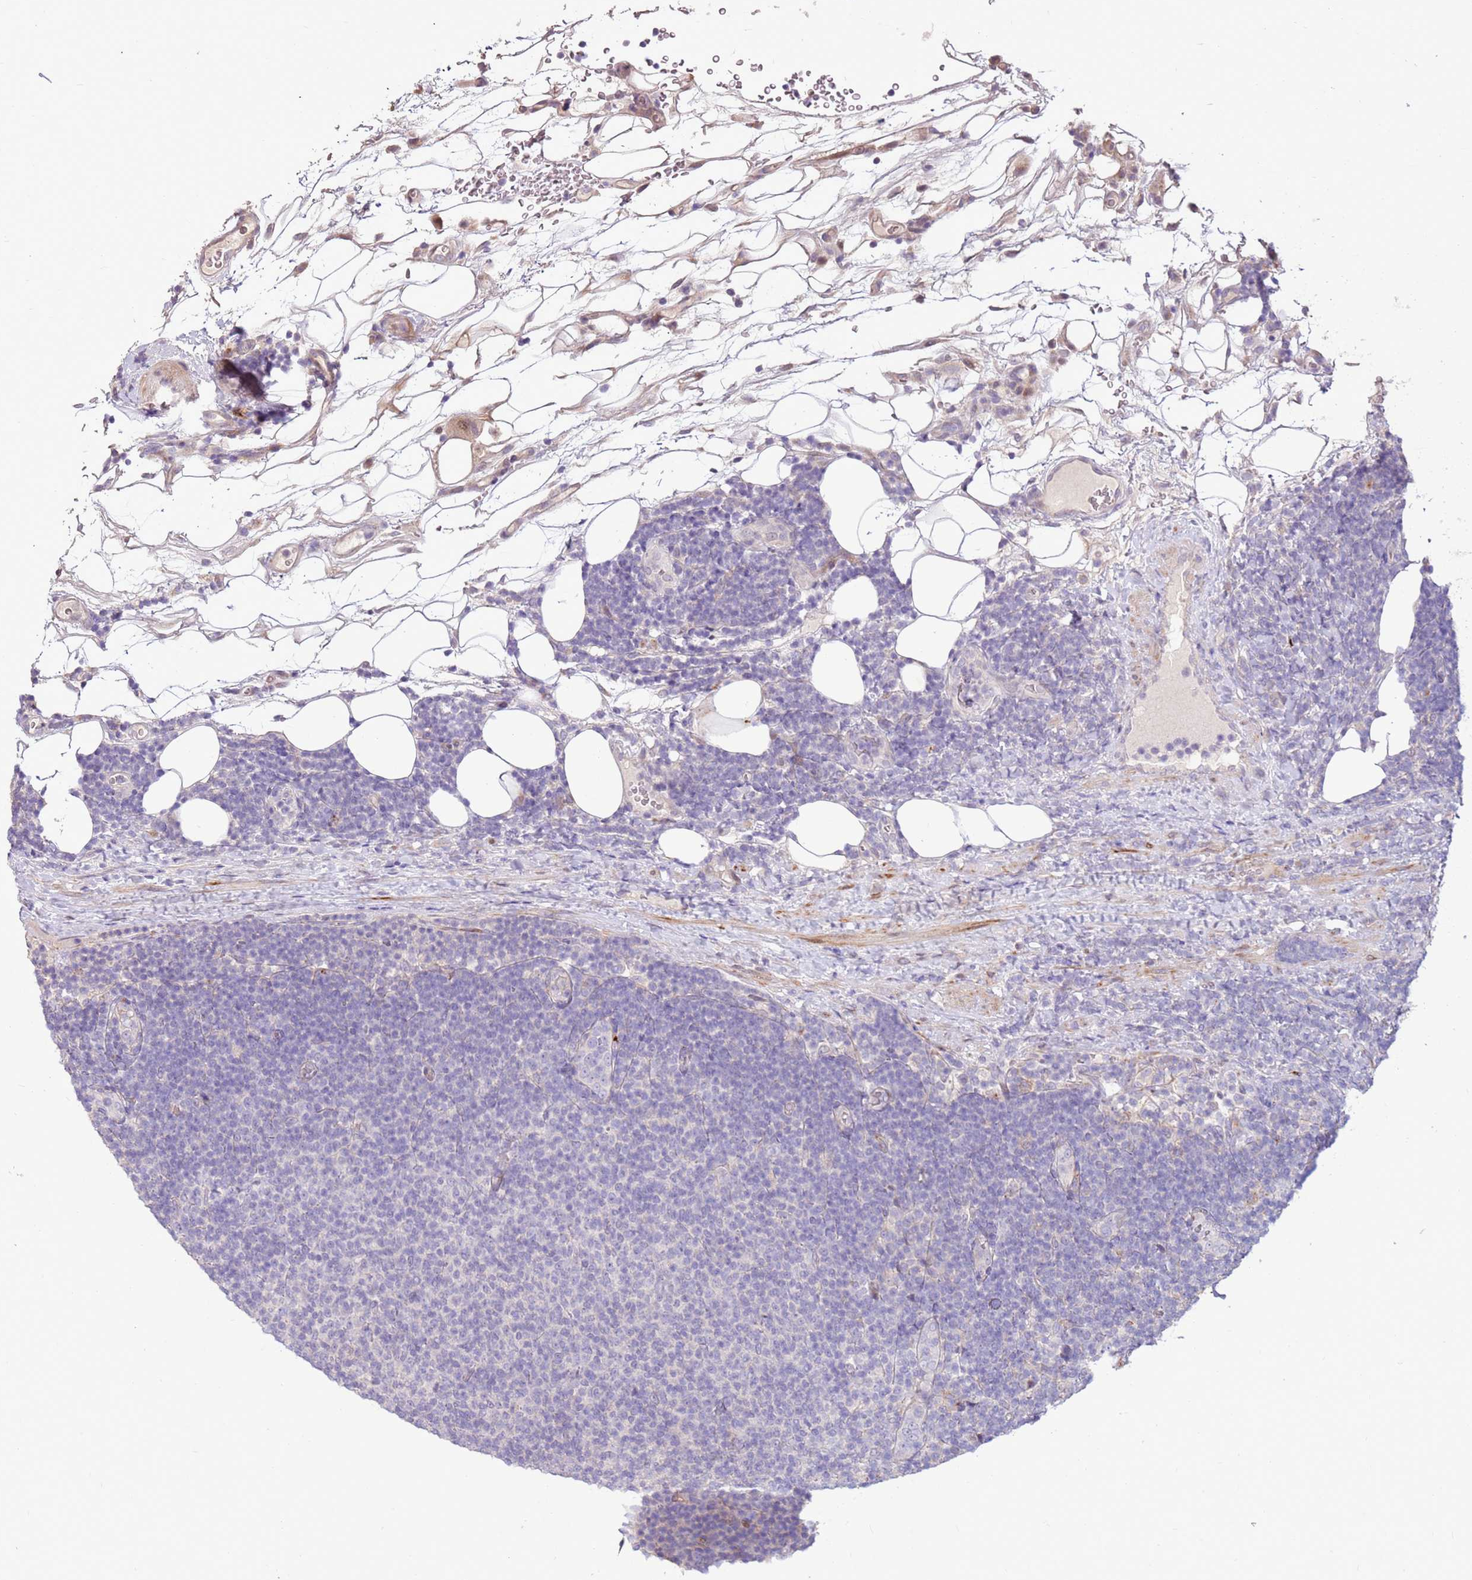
{"staining": {"intensity": "negative", "quantity": "none", "location": "none"}, "tissue": "lymphoma", "cell_type": "Tumor cells", "image_type": "cancer", "snomed": [{"axis": "morphology", "description": "Malignant lymphoma, non-Hodgkin's type, Low grade"}, {"axis": "topography", "description": "Lymph node"}], "caption": "Protein analysis of lymphoma exhibits no significant staining in tumor cells.", "gene": "LGI4", "patient": {"sex": "male", "age": 66}}